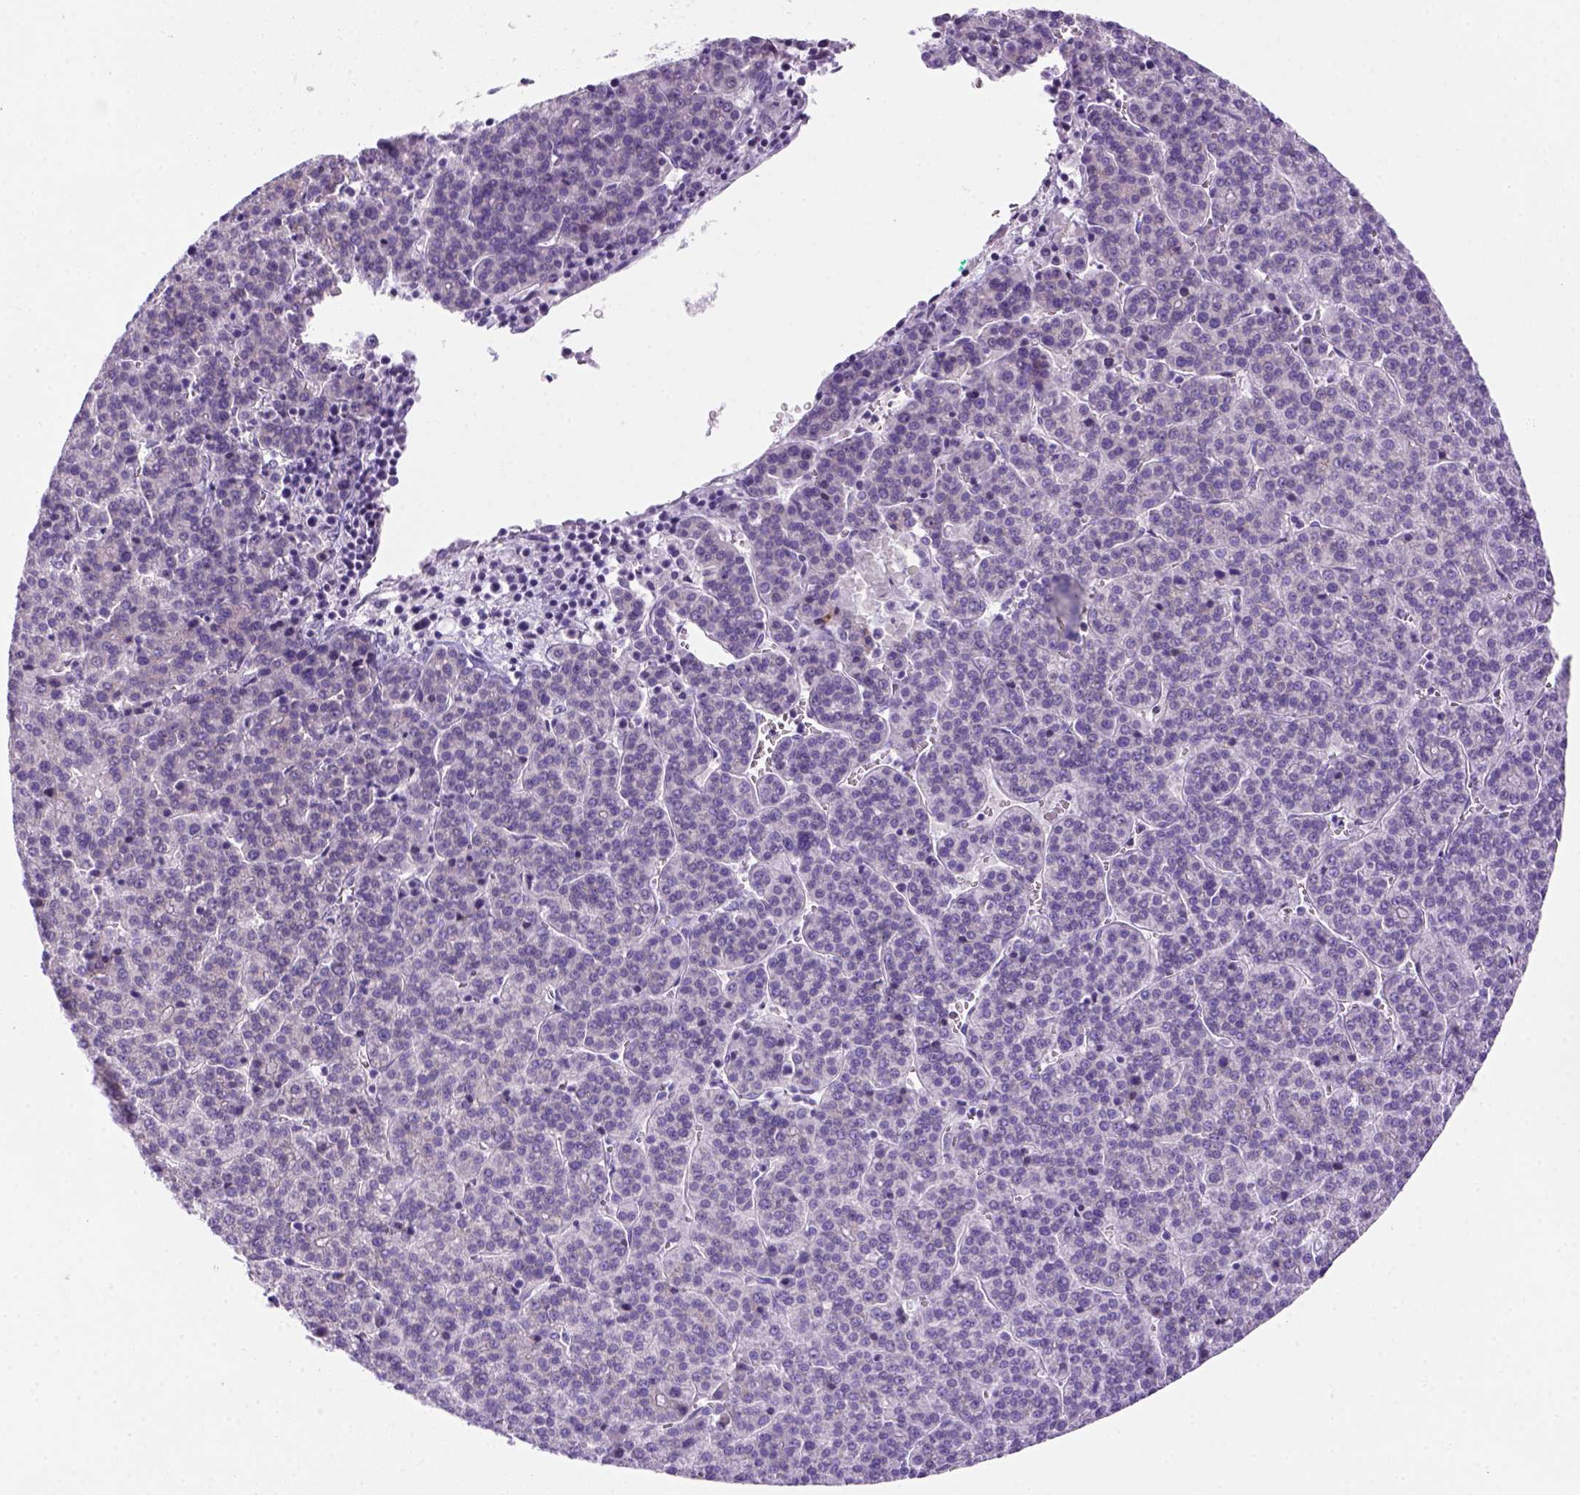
{"staining": {"intensity": "negative", "quantity": "none", "location": "none"}, "tissue": "liver cancer", "cell_type": "Tumor cells", "image_type": "cancer", "snomed": [{"axis": "morphology", "description": "Carcinoma, Hepatocellular, NOS"}, {"axis": "topography", "description": "Liver"}], "caption": "The image exhibits no staining of tumor cells in liver hepatocellular carcinoma.", "gene": "DNAH11", "patient": {"sex": "female", "age": 58}}